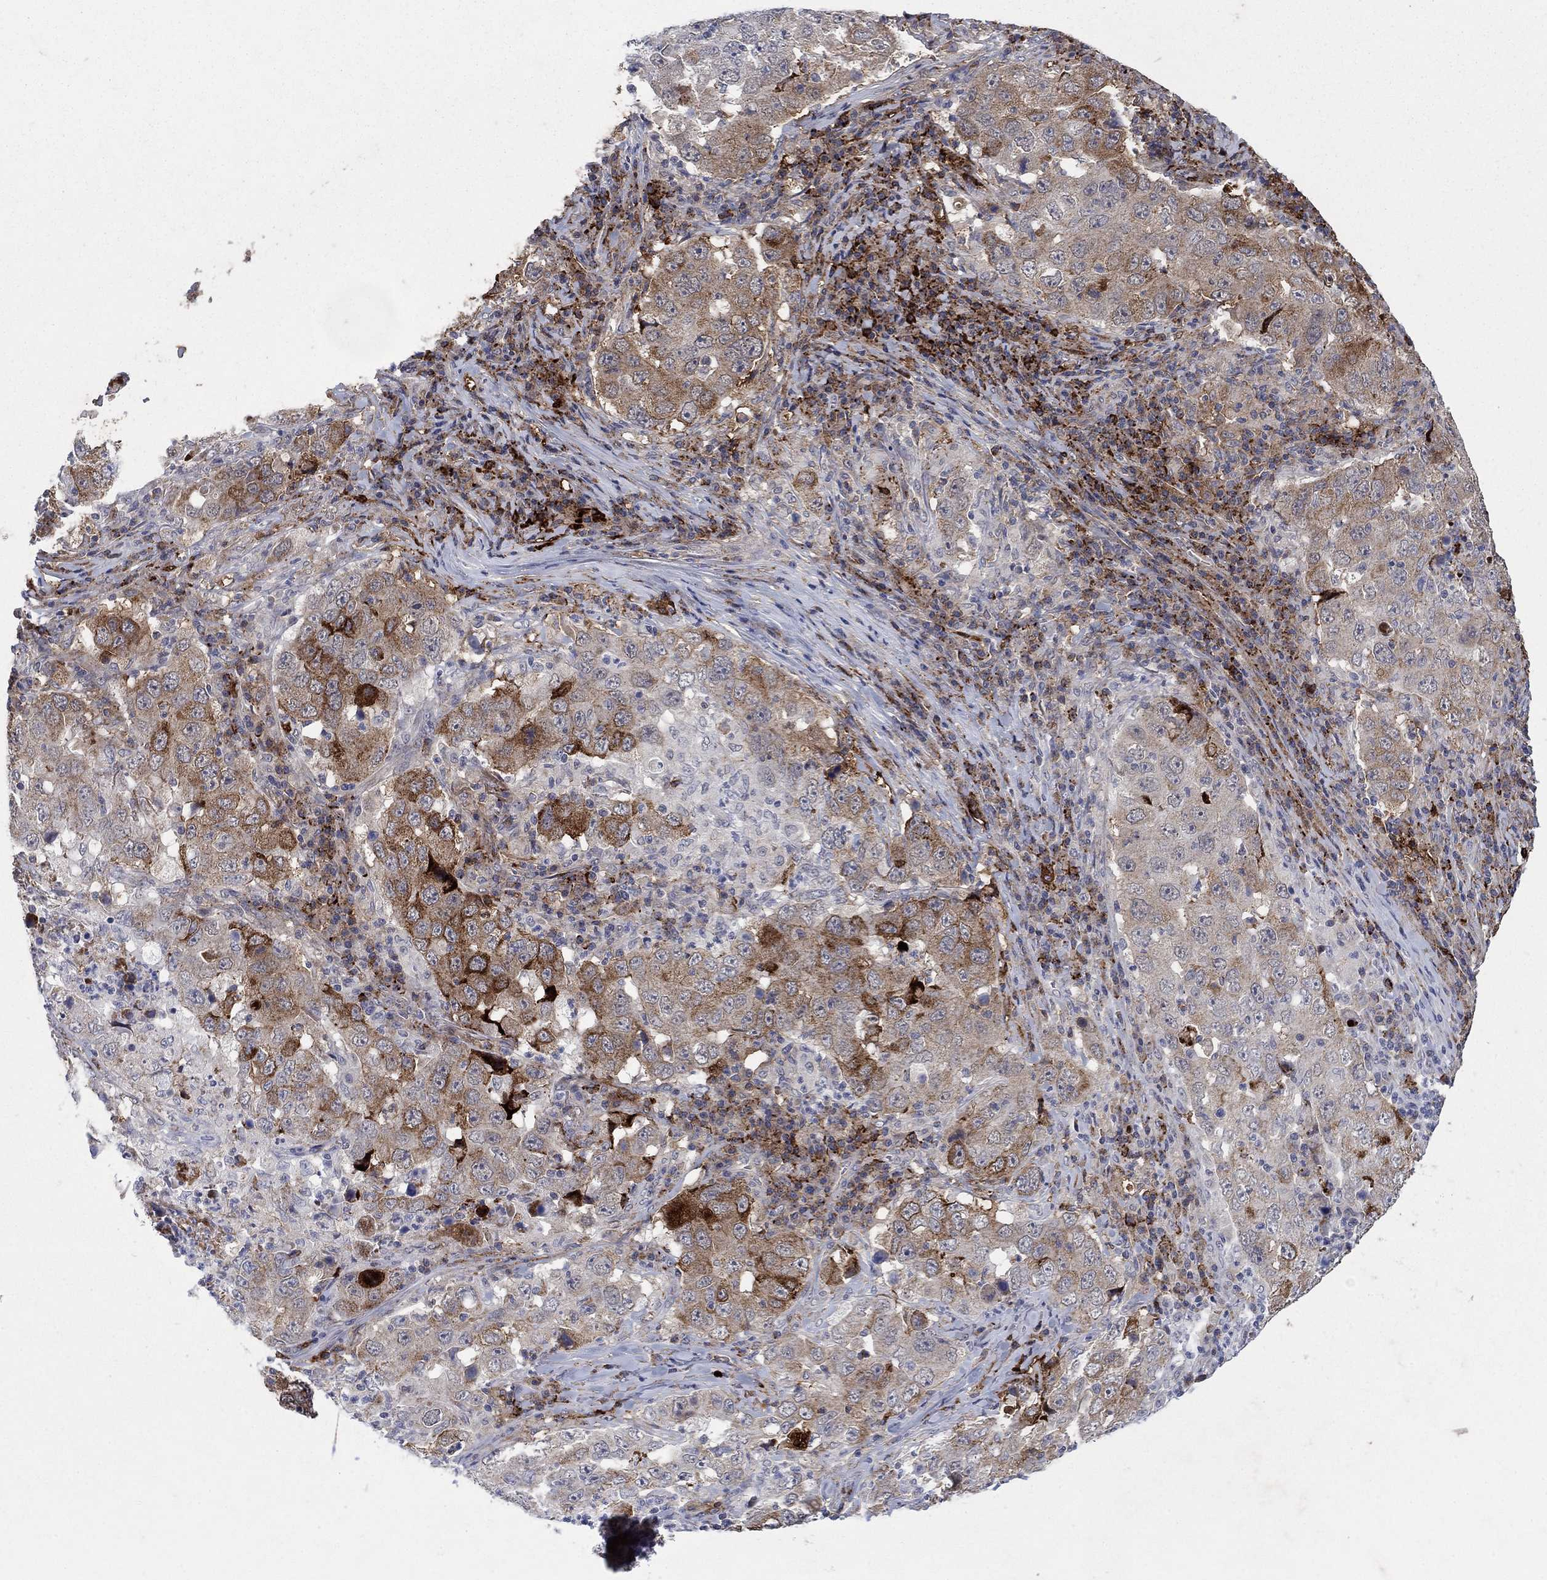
{"staining": {"intensity": "strong", "quantity": "25%-75%", "location": "cytoplasmic/membranous"}, "tissue": "lung cancer", "cell_type": "Tumor cells", "image_type": "cancer", "snomed": [{"axis": "morphology", "description": "Adenocarcinoma, NOS"}, {"axis": "topography", "description": "Lung"}], "caption": "DAB immunohistochemical staining of human lung adenocarcinoma demonstrates strong cytoplasmic/membranous protein staining in approximately 25%-75% of tumor cells.", "gene": "SDC1", "patient": {"sex": "male", "age": 73}}